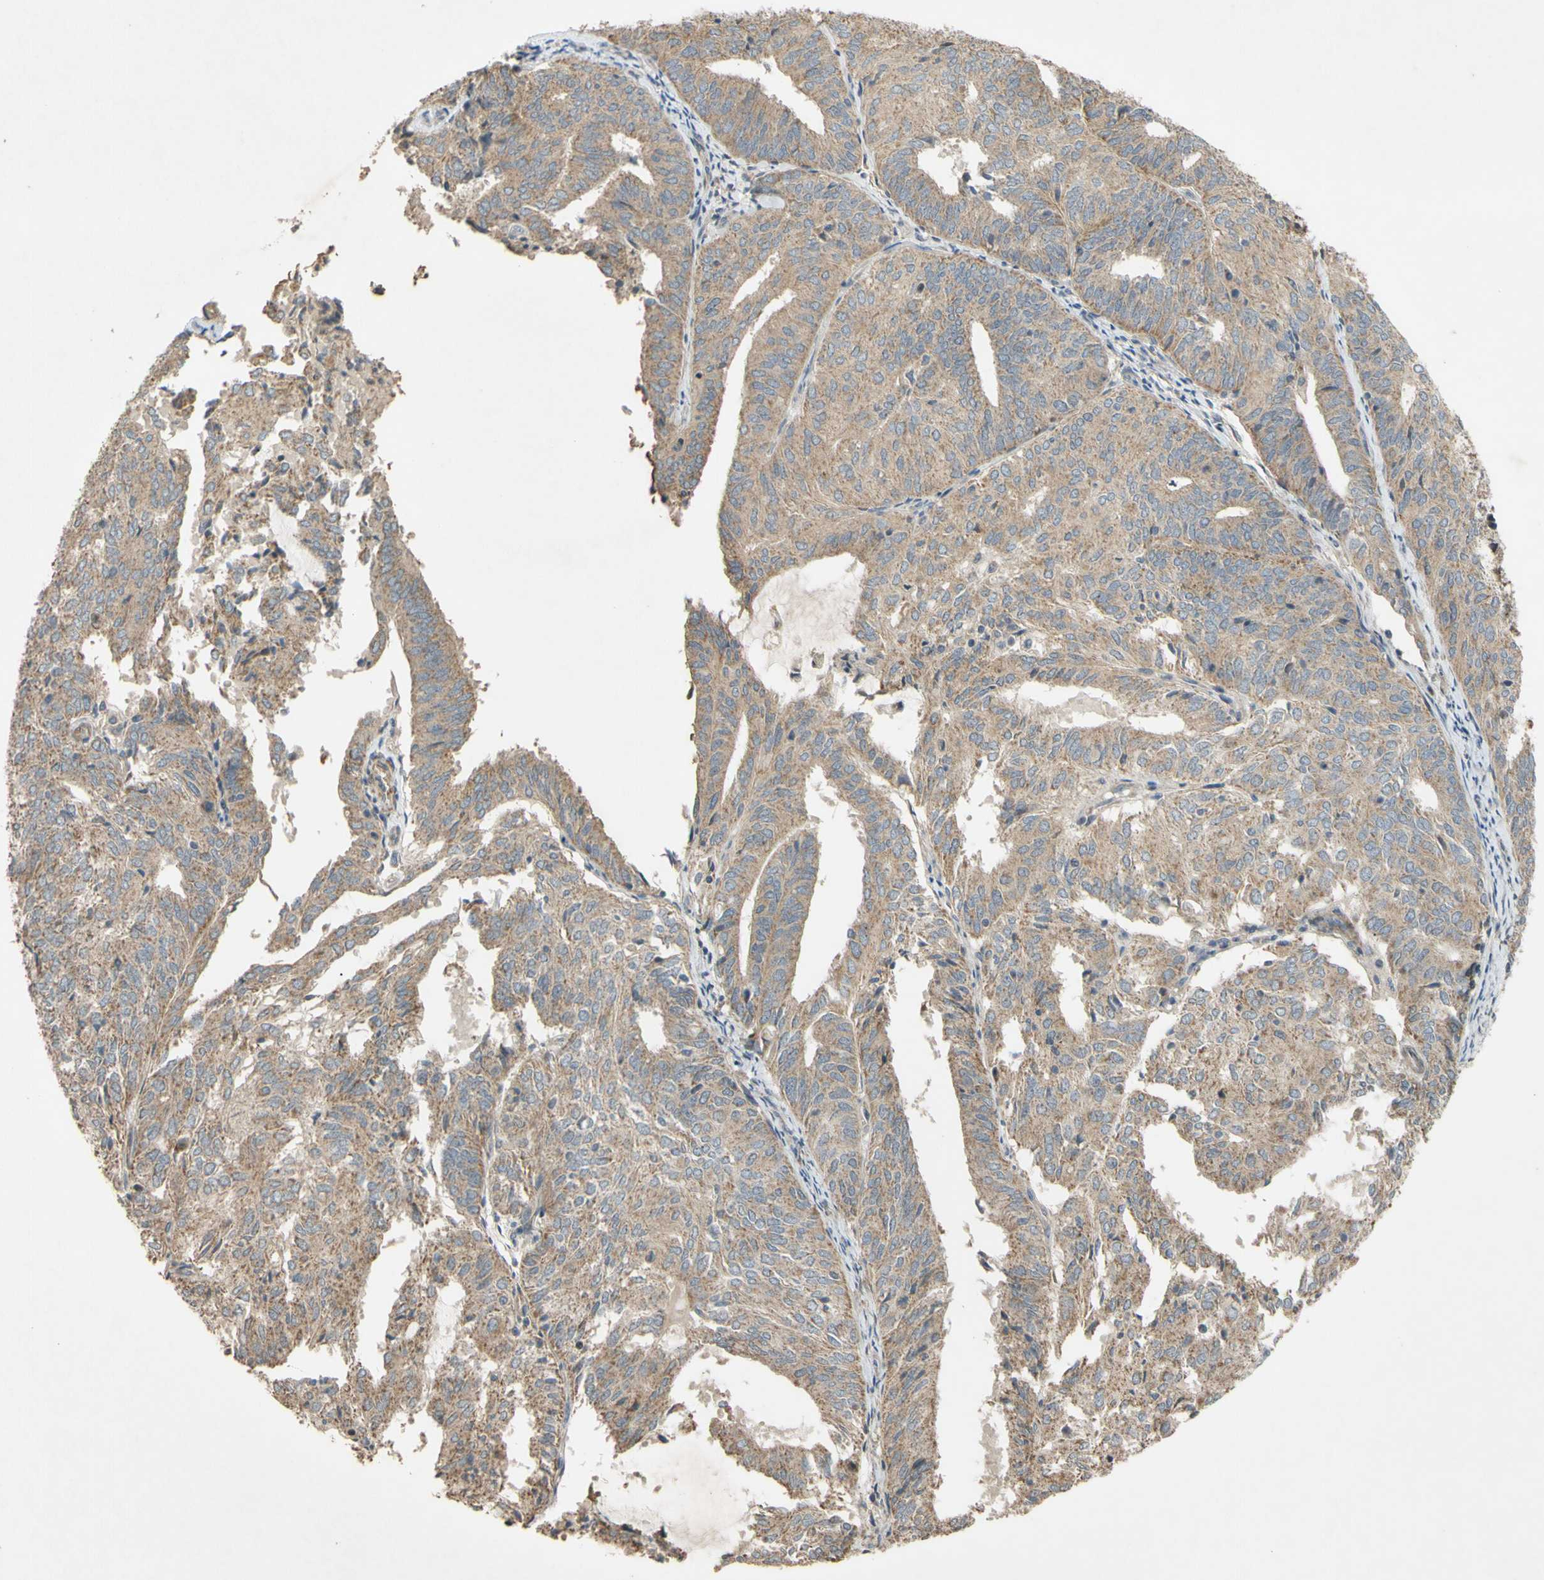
{"staining": {"intensity": "moderate", "quantity": ">75%", "location": "cytoplasmic/membranous"}, "tissue": "endometrial cancer", "cell_type": "Tumor cells", "image_type": "cancer", "snomed": [{"axis": "morphology", "description": "Adenocarcinoma, NOS"}, {"axis": "topography", "description": "Uterus"}], "caption": "Immunohistochemical staining of human endometrial adenocarcinoma exhibits medium levels of moderate cytoplasmic/membranous protein positivity in about >75% of tumor cells.", "gene": "PARD6A", "patient": {"sex": "female", "age": 60}}